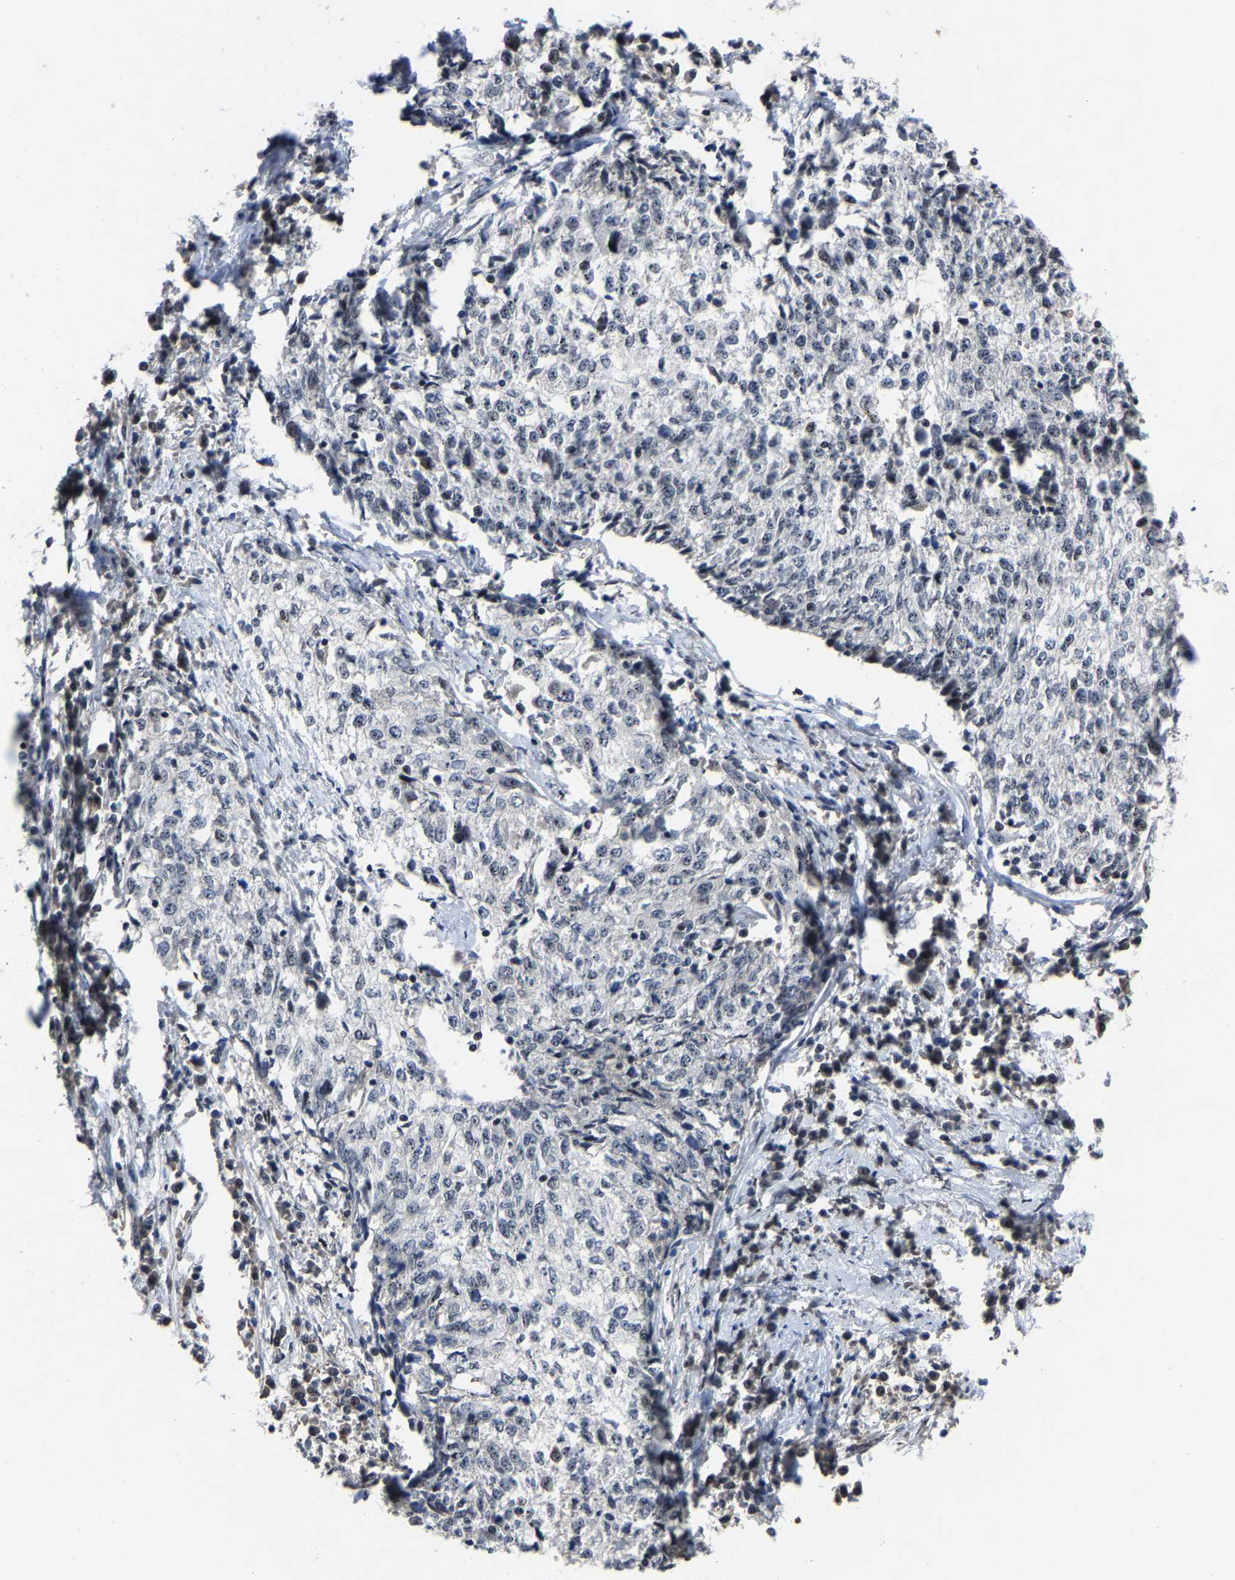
{"staining": {"intensity": "negative", "quantity": "none", "location": "none"}, "tissue": "cervical cancer", "cell_type": "Tumor cells", "image_type": "cancer", "snomed": [{"axis": "morphology", "description": "Squamous cell carcinoma, NOS"}, {"axis": "topography", "description": "Cervix"}], "caption": "High power microscopy photomicrograph of an IHC image of squamous cell carcinoma (cervical), revealing no significant expression in tumor cells.", "gene": "LSM8", "patient": {"sex": "female", "age": 57}}